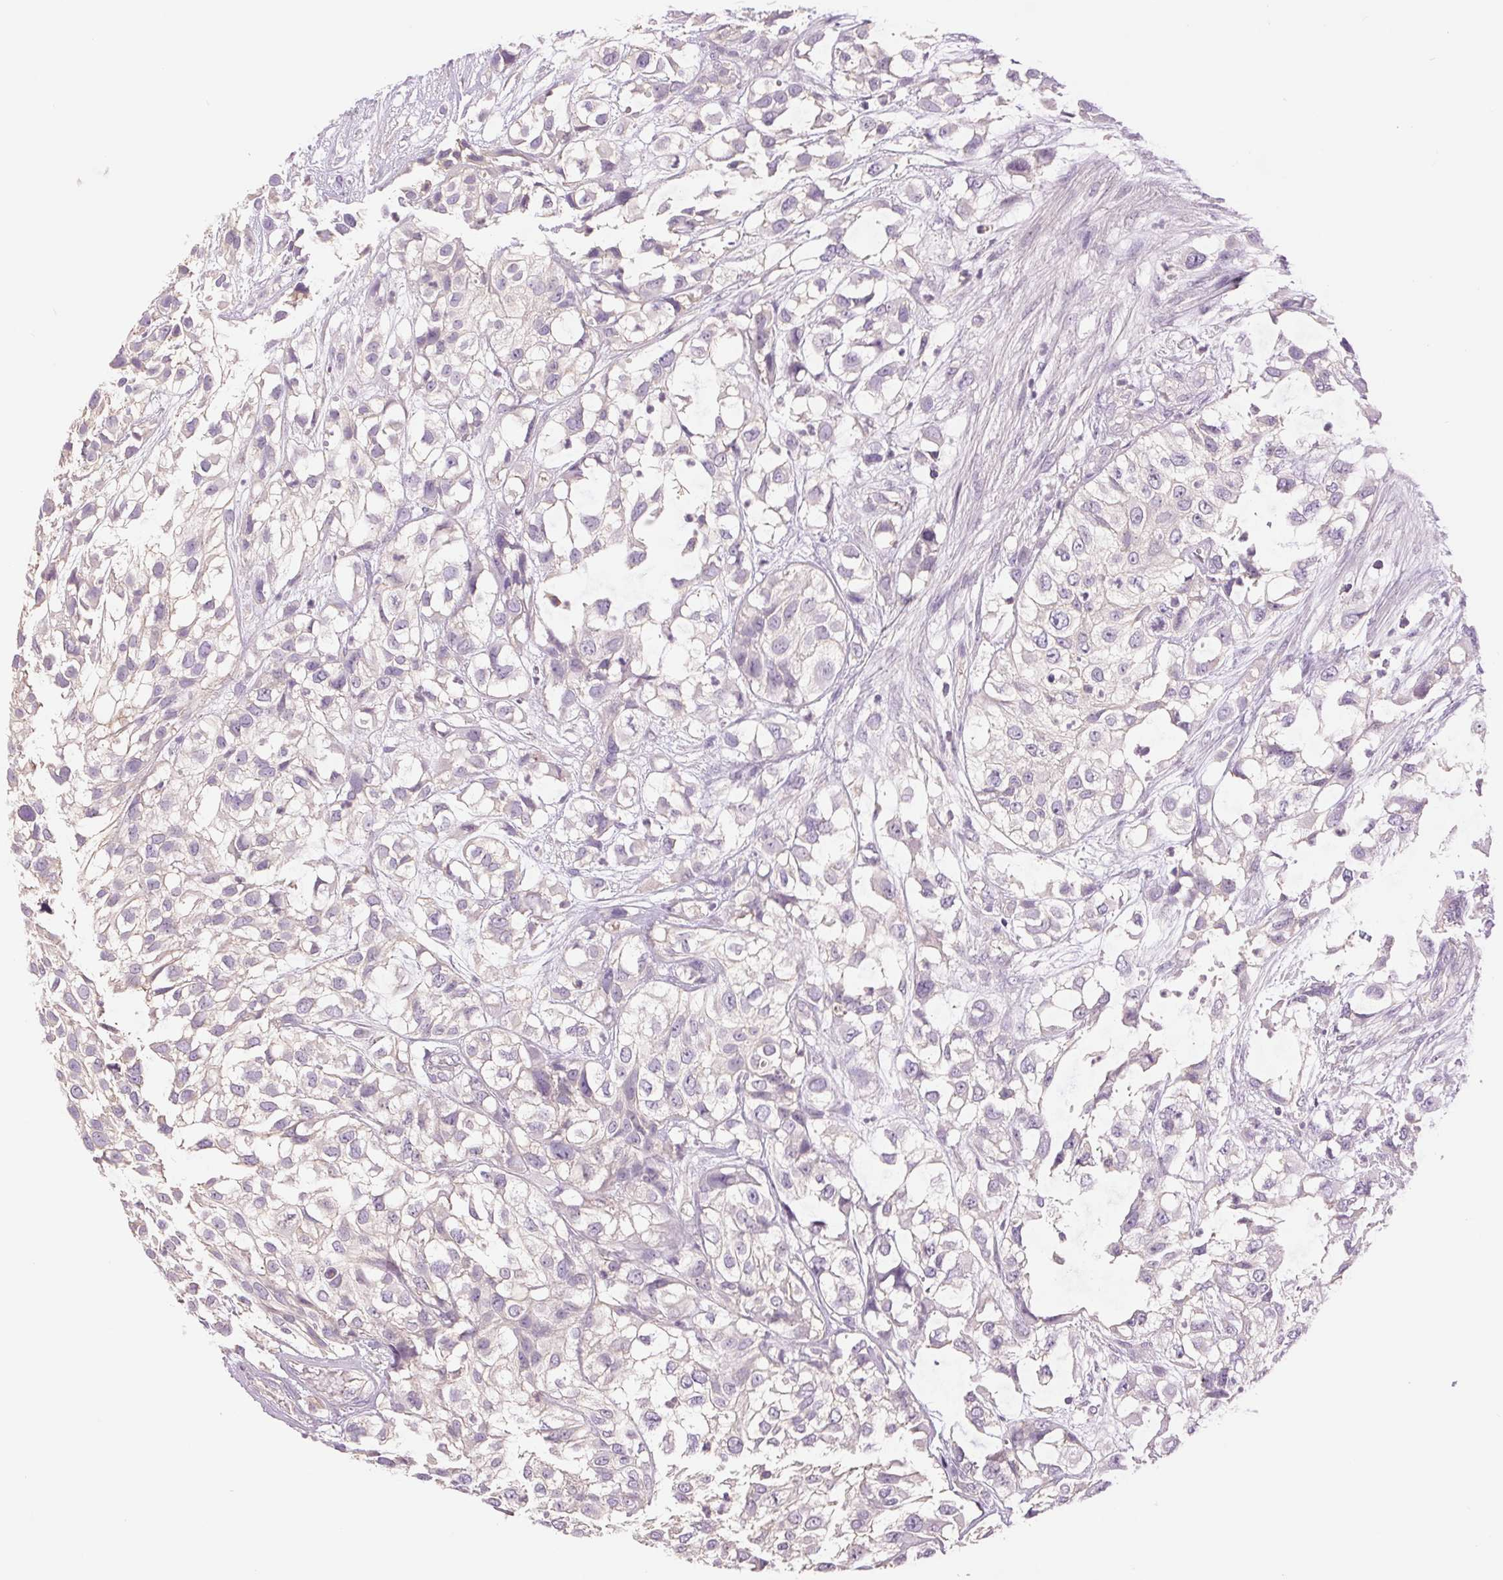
{"staining": {"intensity": "negative", "quantity": "none", "location": "none"}, "tissue": "urothelial cancer", "cell_type": "Tumor cells", "image_type": "cancer", "snomed": [{"axis": "morphology", "description": "Urothelial carcinoma, High grade"}, {"axis": "topography", "description": "Urinary bladder"}], "caption": "Immunohistochemistry of human urothelial cancer exhibits no staining in tumor cells.", "gene": "FXYD4", "patient": {"sex": "male", "age": 56}}